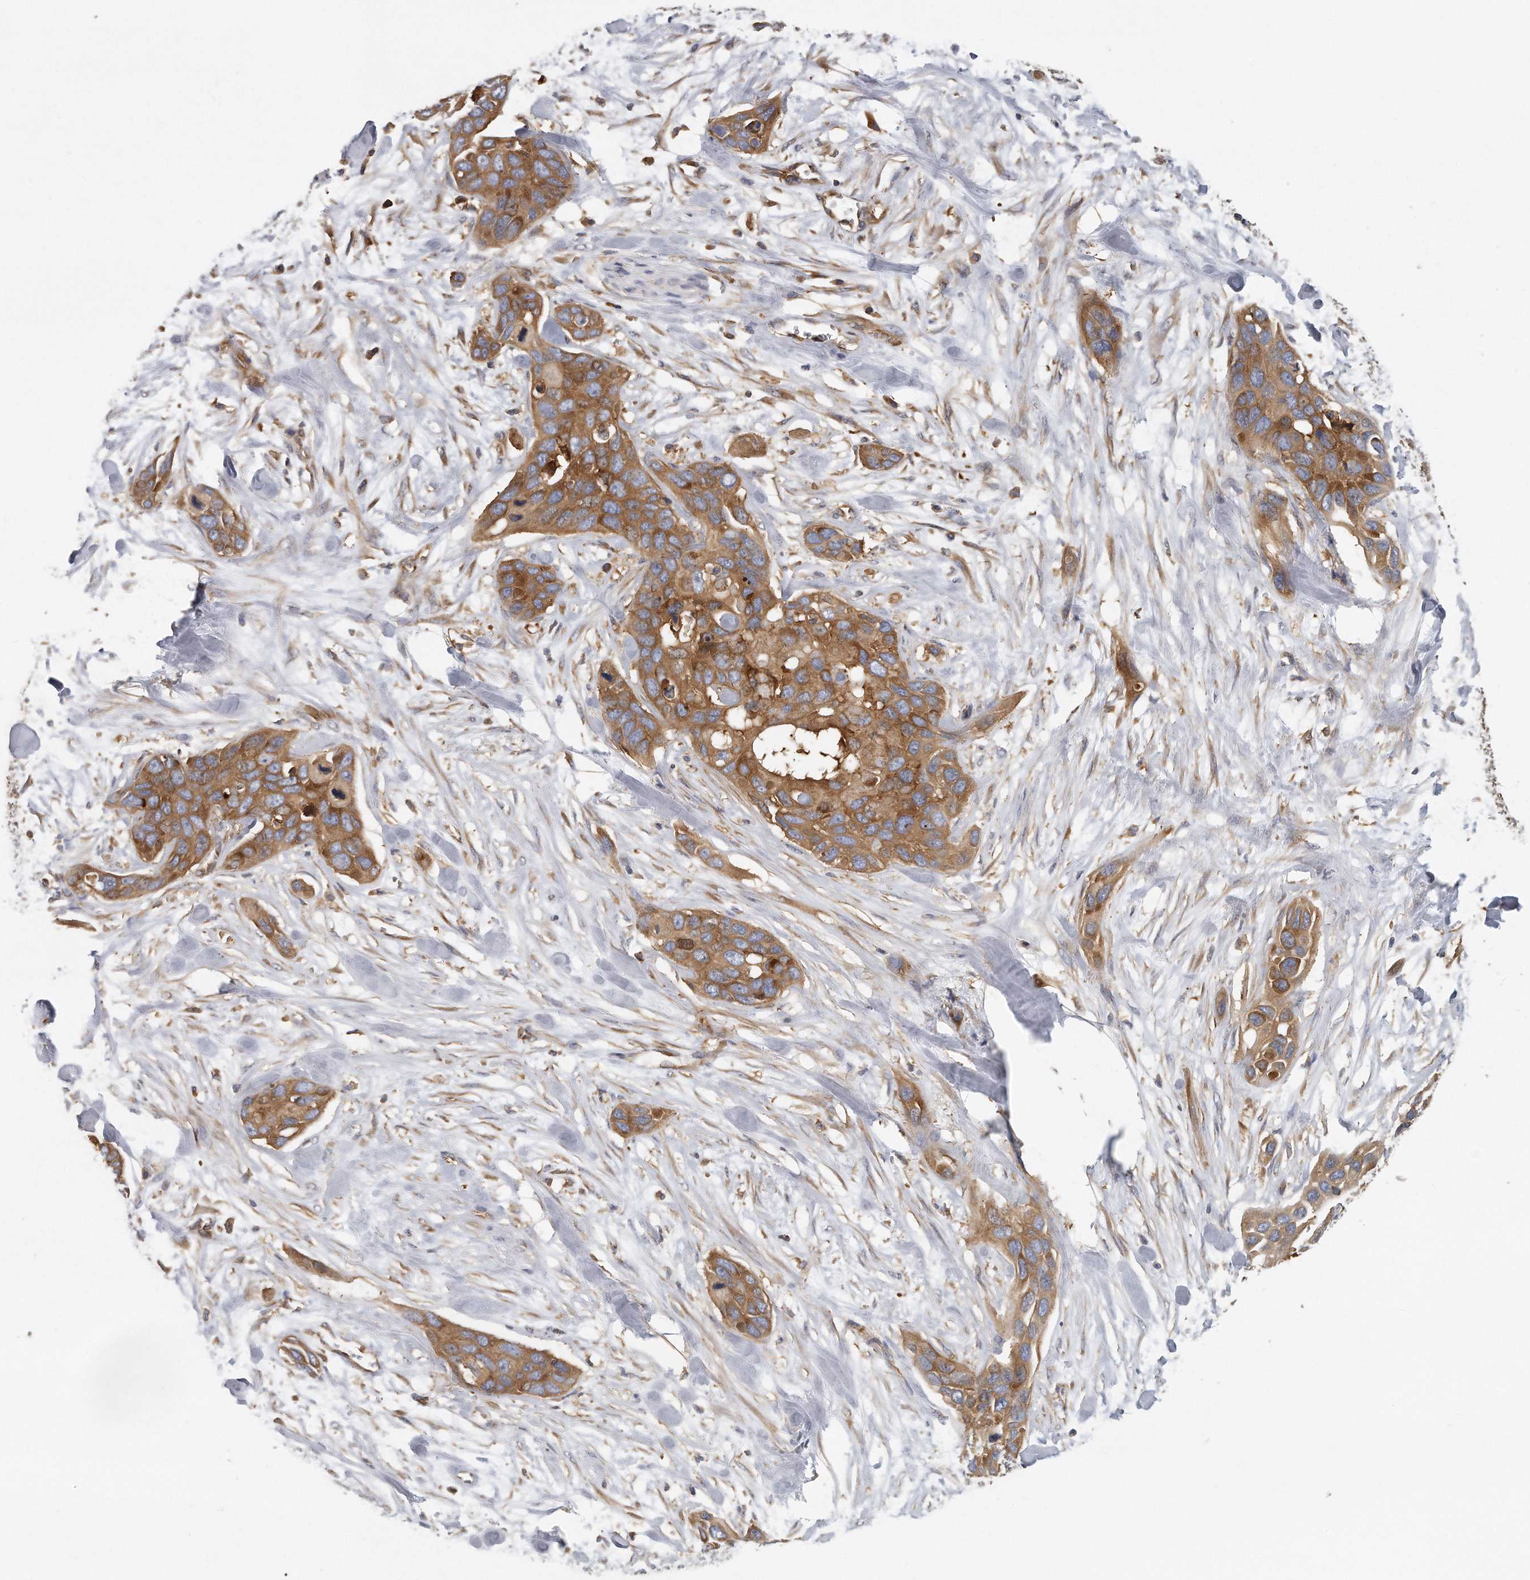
{"staining": {"intensity": "moderate", "quantity": ">75%", "location": "cytoplasmic/membranous"}, "tissue": "pancreatic cancer", "cell_type": "Tumor cells", "image_type": "cancer", "snomed": [{"axis": "morphology", "description": "Adenocarcinoma, NOS"}, {"axis": "topography", "description": "Pancreas"}], "caption": "This image reveals IHC staining of human pancreatic adenocarcinoma, with medium moderate cytoplasmic/membranous positivity in approximately >75% of tumor cells.", "gene": "EIF3I", "patient": {"sex": "female", "age": 60}}